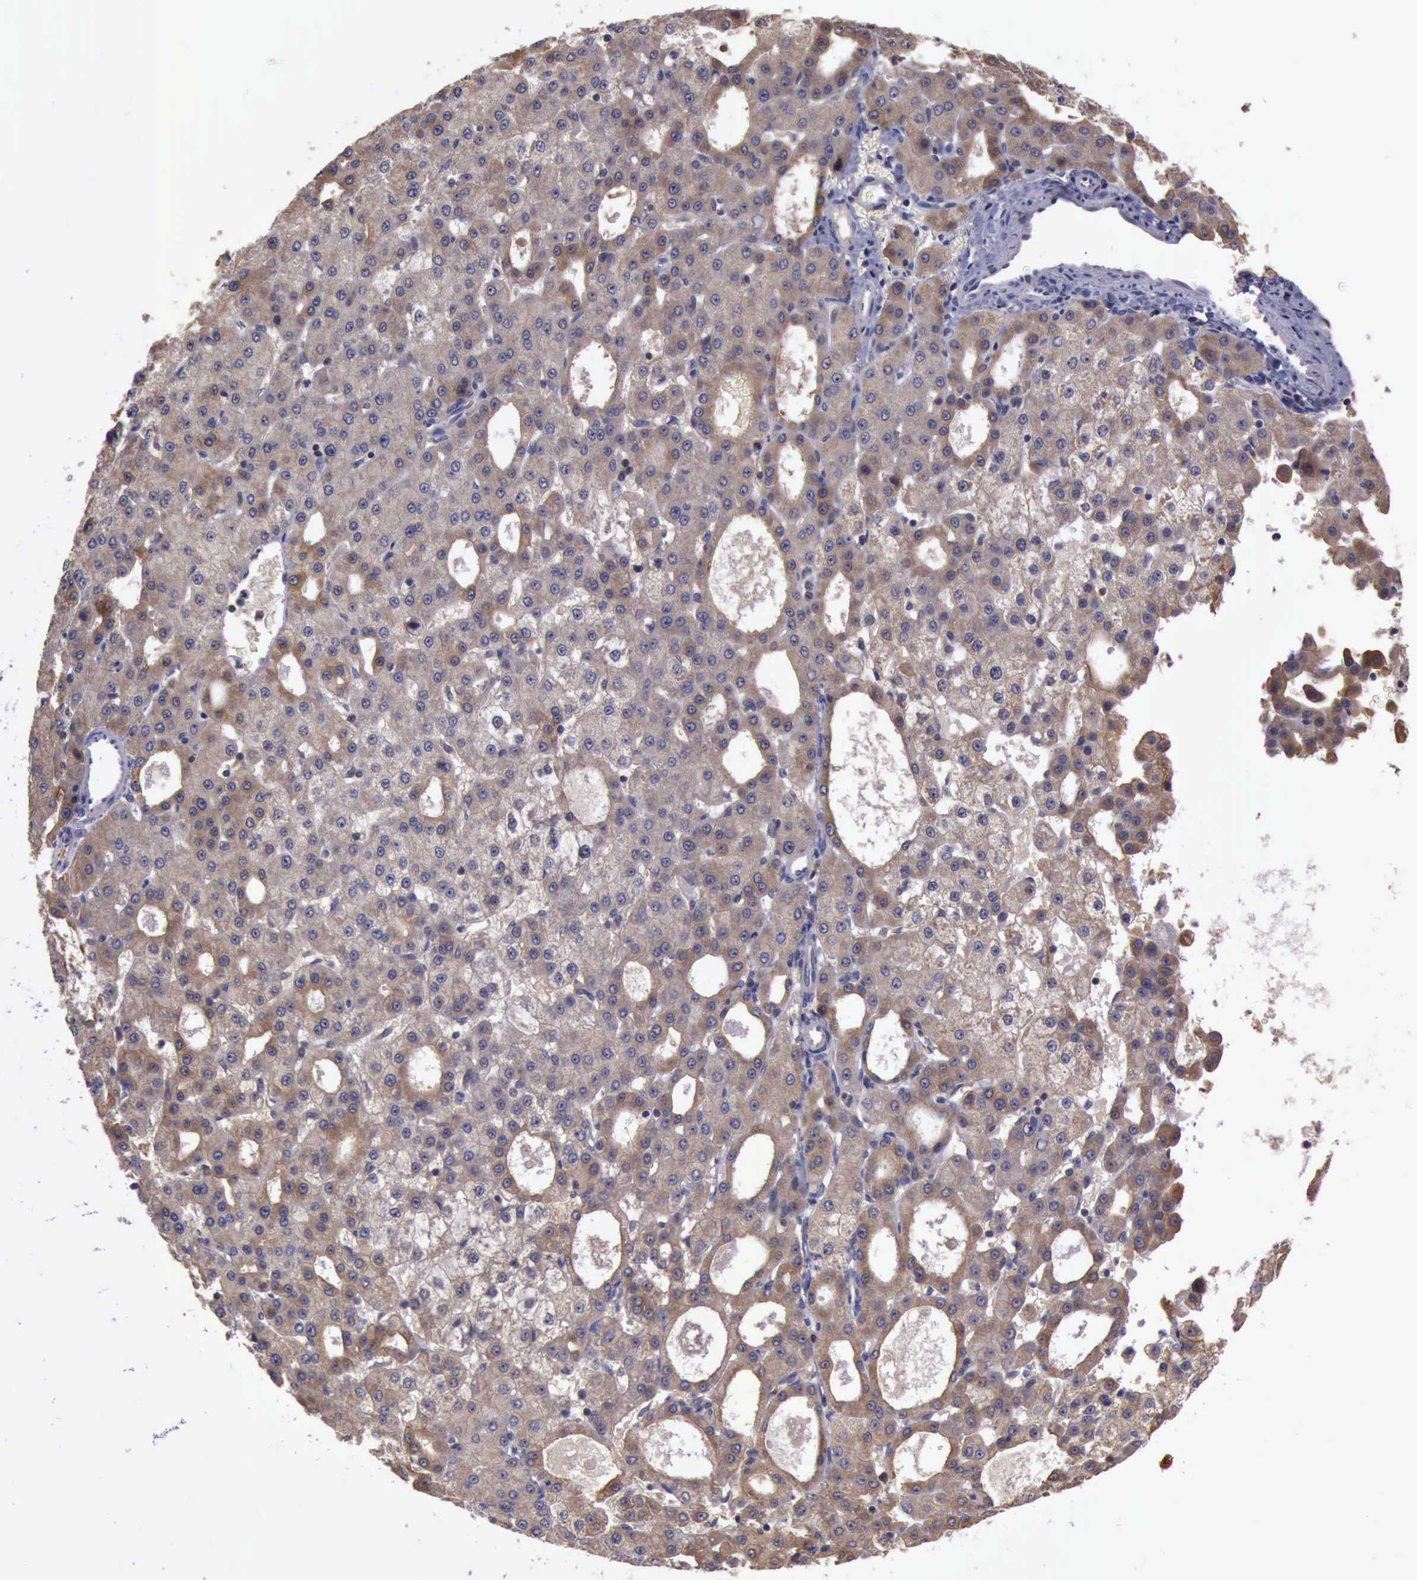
{"staining": {"intensity": "weak", "quantity": "<25%", "location": "cytoplasmic/membranous"}, "tissue": "liver cancer", "cell_type": "Tumor cells", "image_type": "cancer", "snomed": [{"axis": "morphology", "description": "Carcinoma, Hepatocellular, NOS"}, {"axis": "topography", "description": "Liver"}], "caption": "The micrograph shows no staining of tumor cells in hepatocellular carcinoma (liver).", "gene": "RAB39B", "patient": {"sex": "male", "age": 47}}